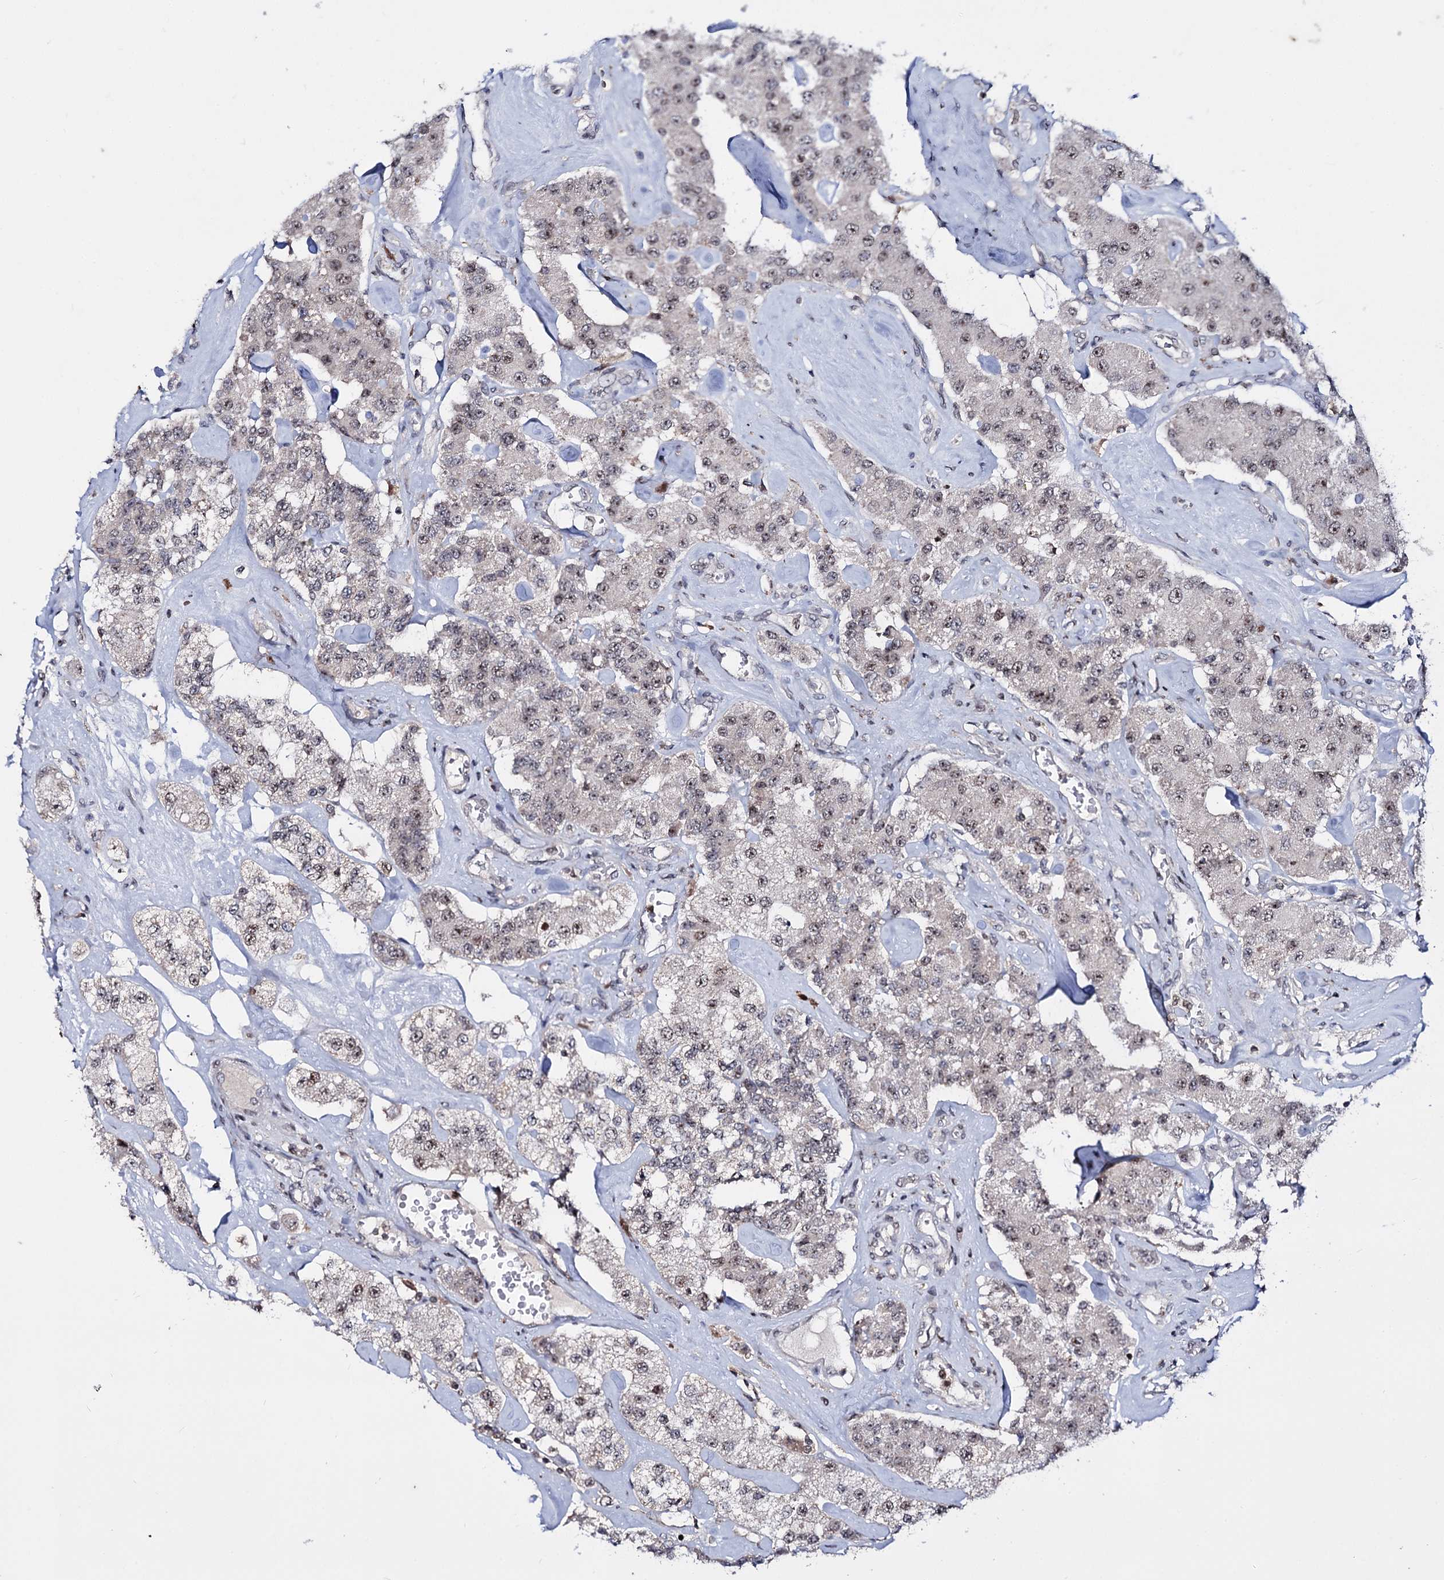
{"staining": {"intensity": "weak", "quantity": ">75%", "location": "nuclear"}, "tissue": "carcinoid", "cell_type": "Tumor cells", "image_type": "cancer", "snomed": [{"axis": "morphology", "description": "Carcinoid, malignant, NOS"}, {"axis": "topography", "description": "Pancreas"}], "caption": "IHC (DAB) staining of malignant carcinoid displays weak nuclear protein staining in about >75% of tumor cells.", "gene": "SMCHD1", "patient": {"sex": "male", "age": 41}}